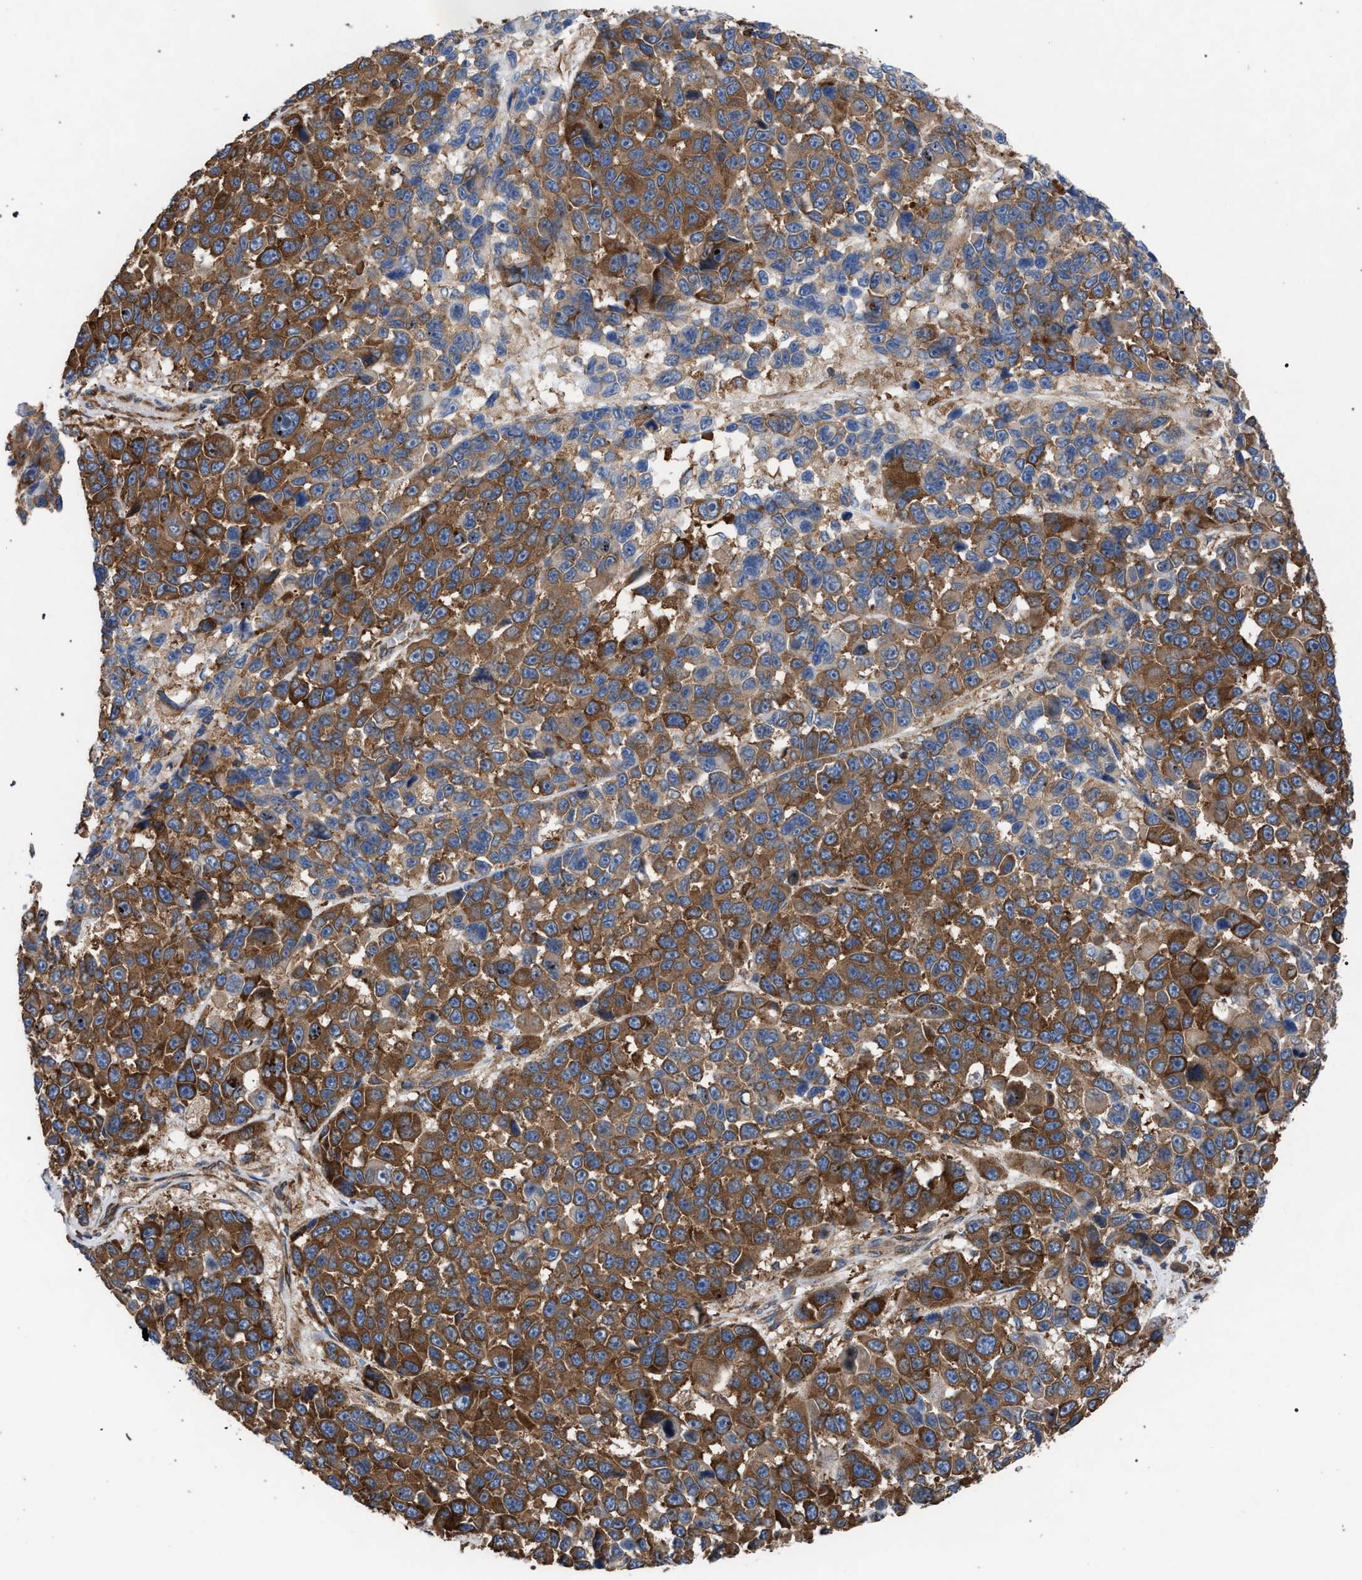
{"staining": {"intensity": "moderate", "quantity": ">75%", "location": "cytoplasmic/membranous"}, "tissue": "melanoma", "cell_type": "Tumor cells", "image_type": "cancer", "snomed": [{"axis": "morphology", "description": "Malignant melanoma, NOS"}, {"axis": "topography", "description": "Skin"}], "caption": "Immunohistochemical staining of human melanoma reveals medium levels of moderate cytoplasmic/membranous expression in approximately >75% of tumor cells.", "gene": "CDR2L", "patient": {"sex": "male", "age": 53}}